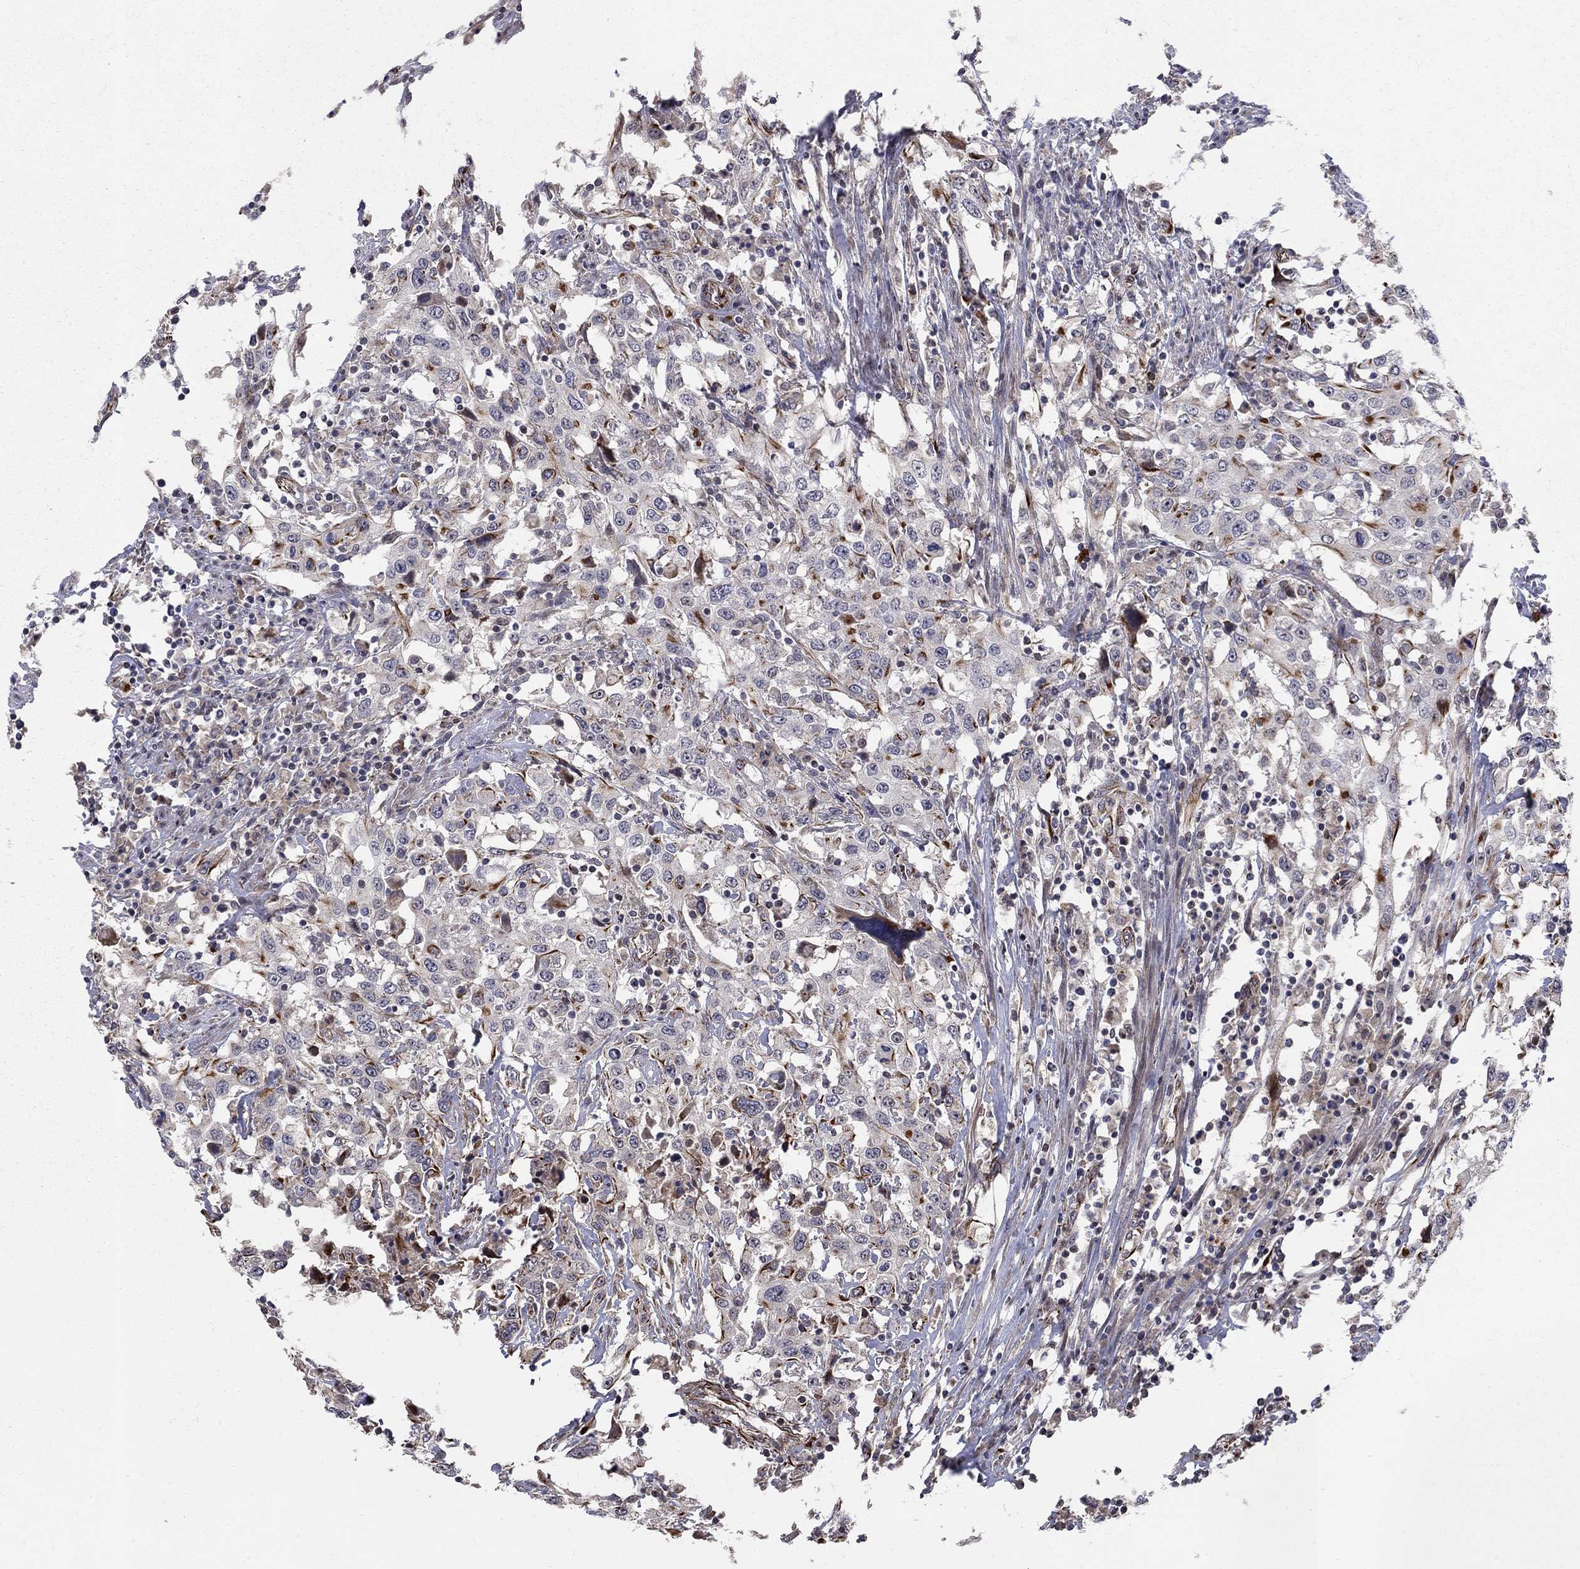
{"staining": {"intensity": "negative", "quantity": "none", "location": "none"}, "tissue": "urothelial cancer", "cell_type": "Tumor cells", "image_type": "cancer", "snomed": [{"axis": "morphology", "description": "Urothelial carcinoma, High grade"}, {"axis": "topography", "description": "Urinary bladder"}], "caption": "Immunohistochemistry (IHC) of human urothelial cancer shows no positivity in tumor cells.", "gene": "MSRA", "patient": {"sex": "male", "age": 61}}